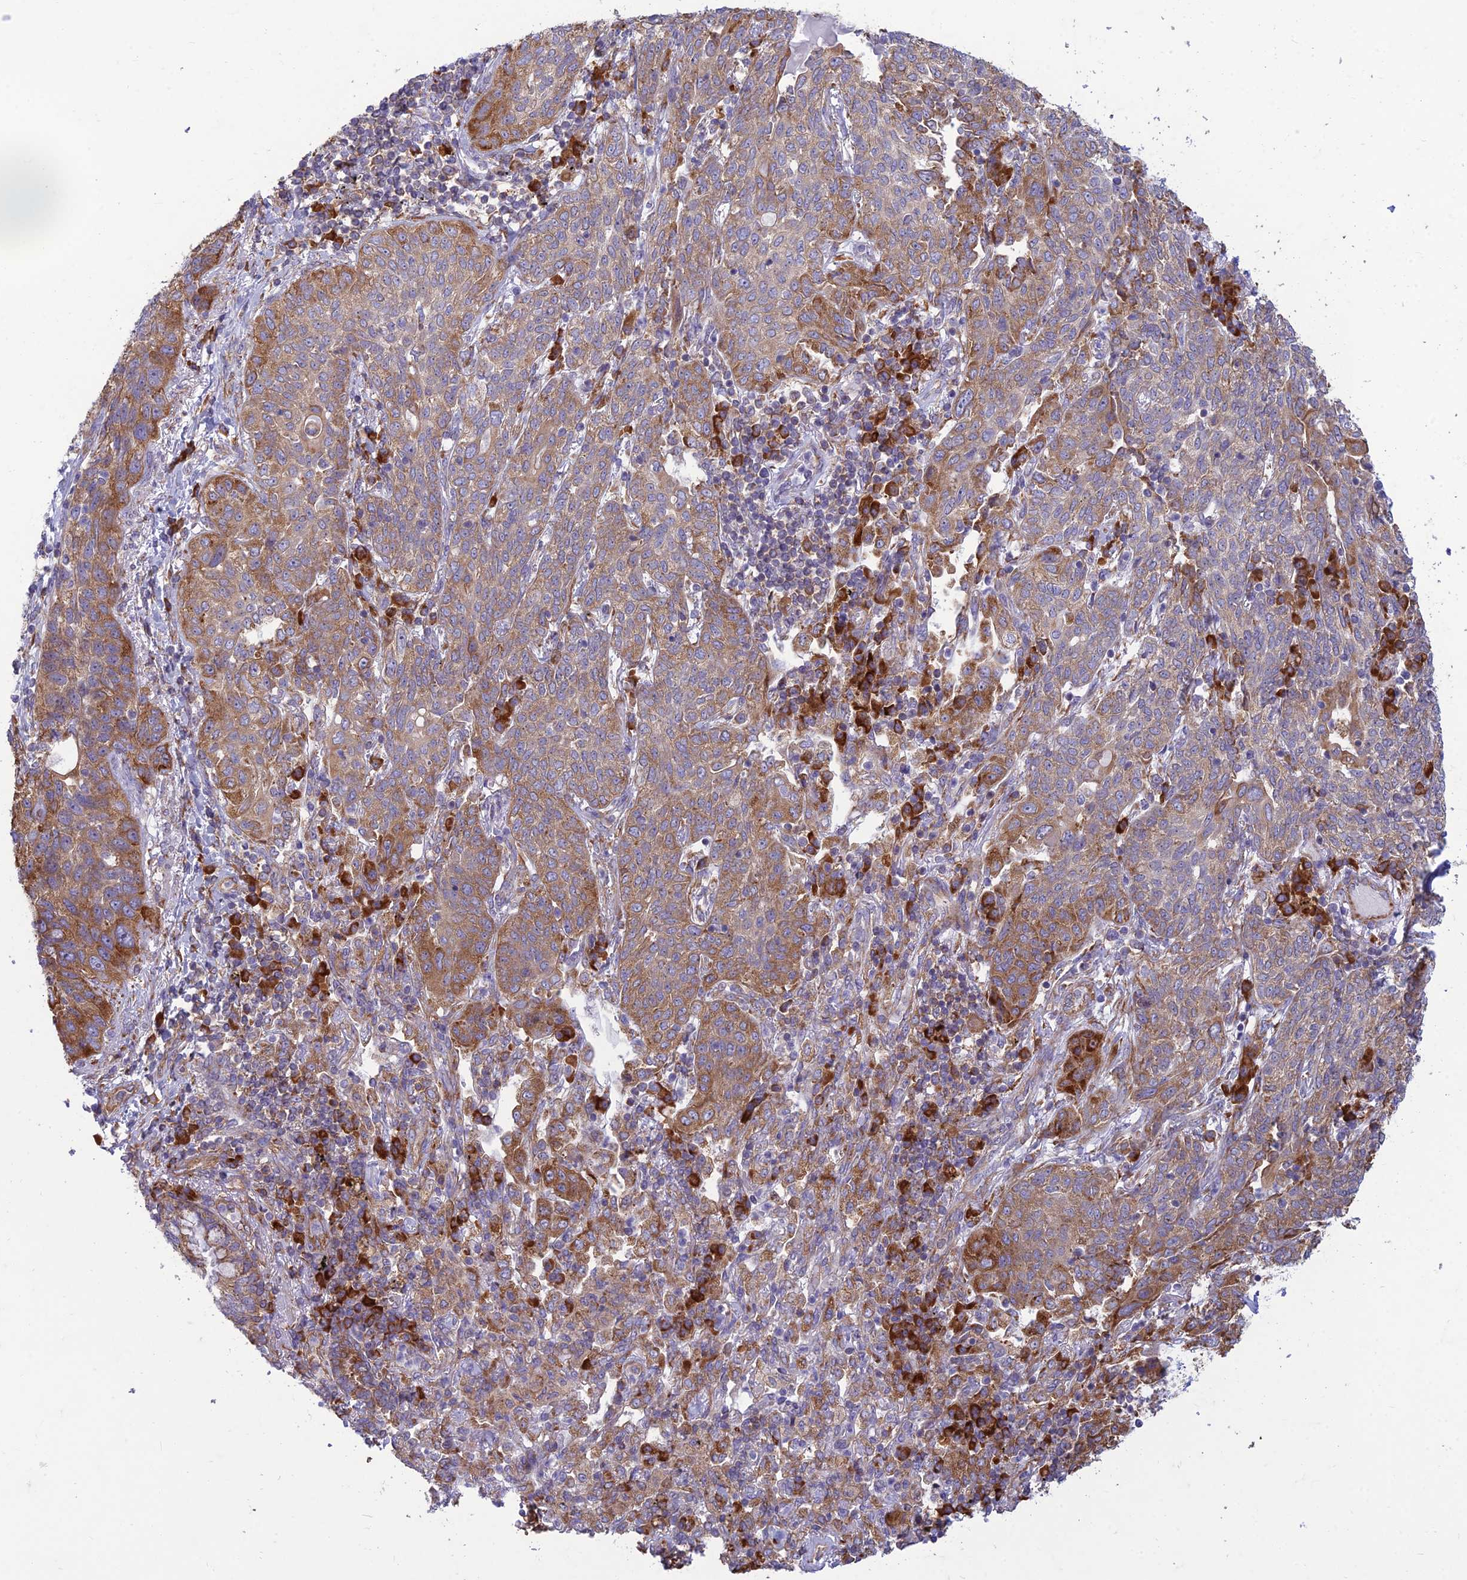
{"staining": {"intensity": "moderate", "quantity": "<25%", "location": "cytoplasmic/membranous"}, "tissue": "lung cancer", "cell_type": "Tumor cells", "image_type": "cancer", "snomed": [{"axis": "morphology", "description": "Squamous cell carcinoma, NOS"}, {"axis": "topography", "description": "Lung"}], "caption": "Lung cancer stained for a protein demonstrates moderate cytoplasmic/membranous positivity in tumor cells. Immunohistochemistry (ihc) stains the protein of interest in brown and the nuclei are stained blue.", "gene": "RPL17-C18orf32", "patient": {"sex": "female", "age": 70}}